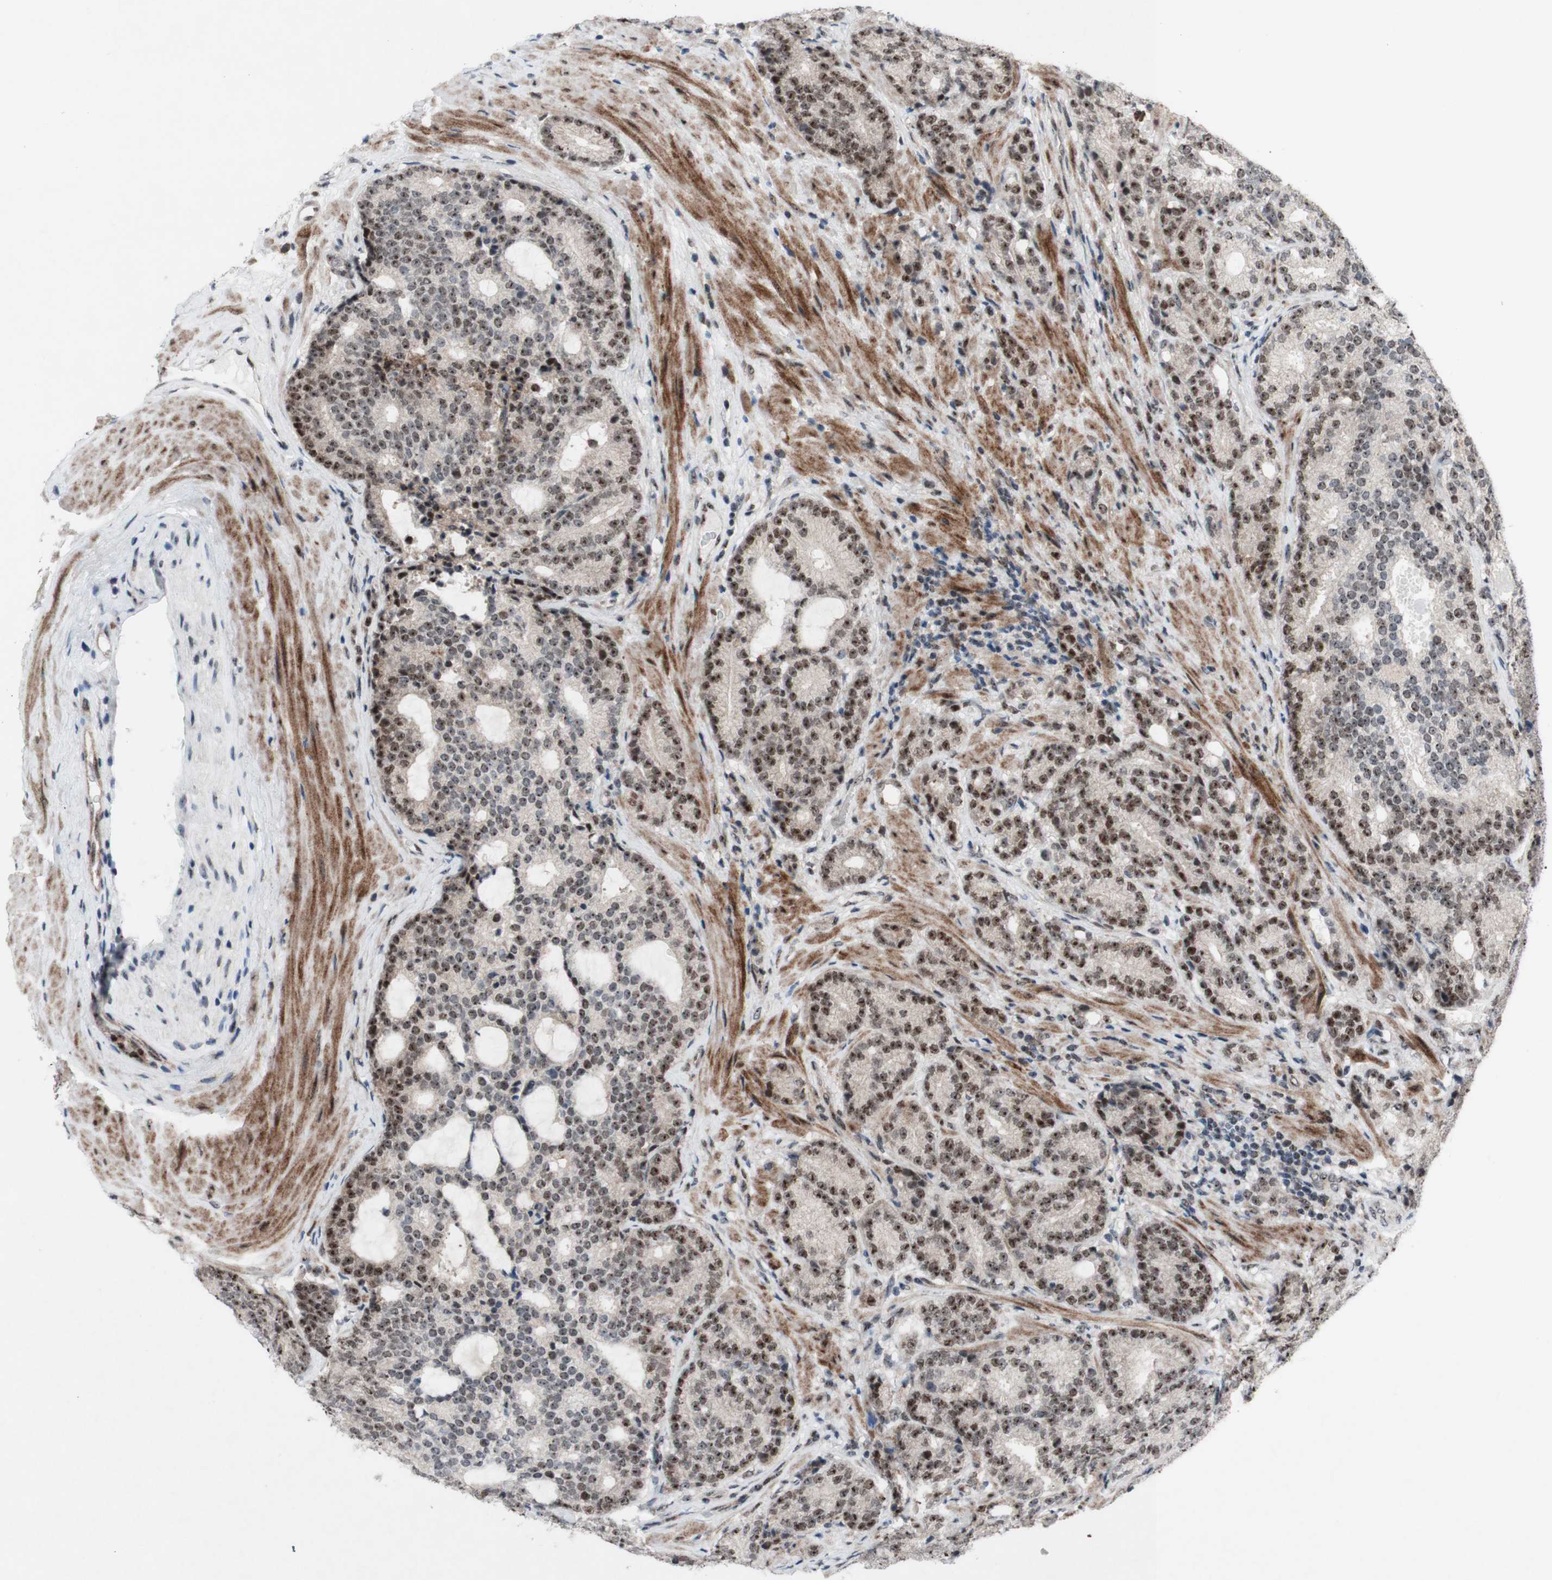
{"staining": {"intensity": "moderate", "quantity": ">75%", "location": "nuclear"}, "tissue": "prostate cancer", "cell_type": "Tumor cells", "image_type": "cancer", "snomed": [{"axis": "morphology", "description": "Adenocarcinoma, High grade"}, {"axis": "topography", "description": "Prostate"}], "caption": "Immunohistochemical staining of high-grade adenocarcinoma (prostate) demonstrates moderate nuclear protein expression in approximately >75% of tumor cells. (Brightfield microscopy of DAB IHC at high magnification).", "gene": "POLR1A", "patient": {"sex": "male", "age": 61}}